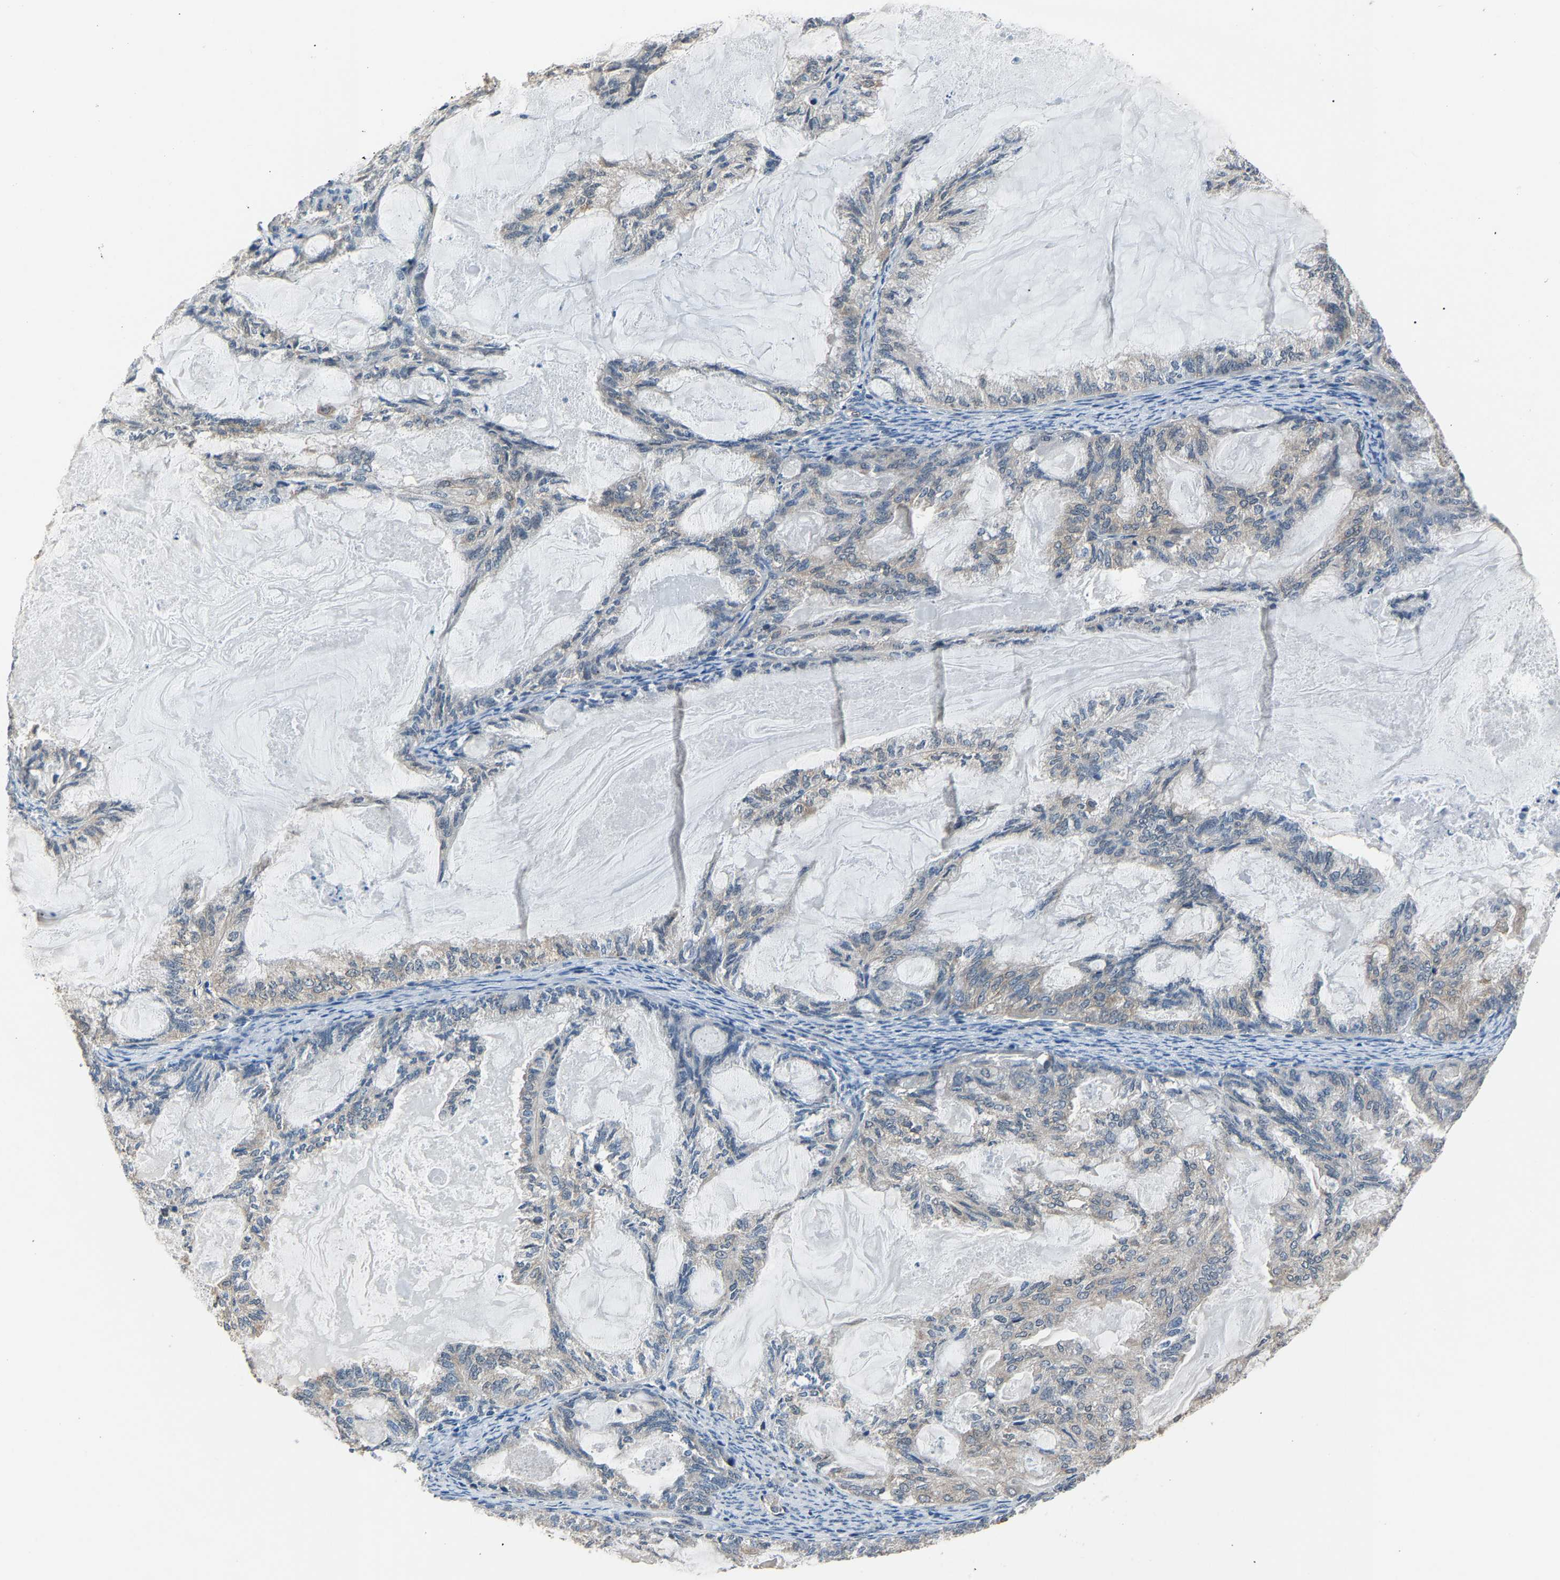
{"staining": {"intensity": "negative", "quantity": "none", "location": "none"}, "tissue": "endometrial cancer", "cell_type": "Tumor cells", "image_type": "cancer", "snomed": [{"axis": "morphology", "description": "Adenocarcinoma, NOS"}, {"axis": "topography", "description": "Endometrium"}], "caption": "Tumor cells are negative for protein expression in human endometrial cancer. The staining is performed using DAB (3,3'-diaminobenzidine) brown chromogen with nuclei counter-stained in using hematoxylin.", "gene": "ABCC9", "patient": {"sex": "female", "age": 86}}